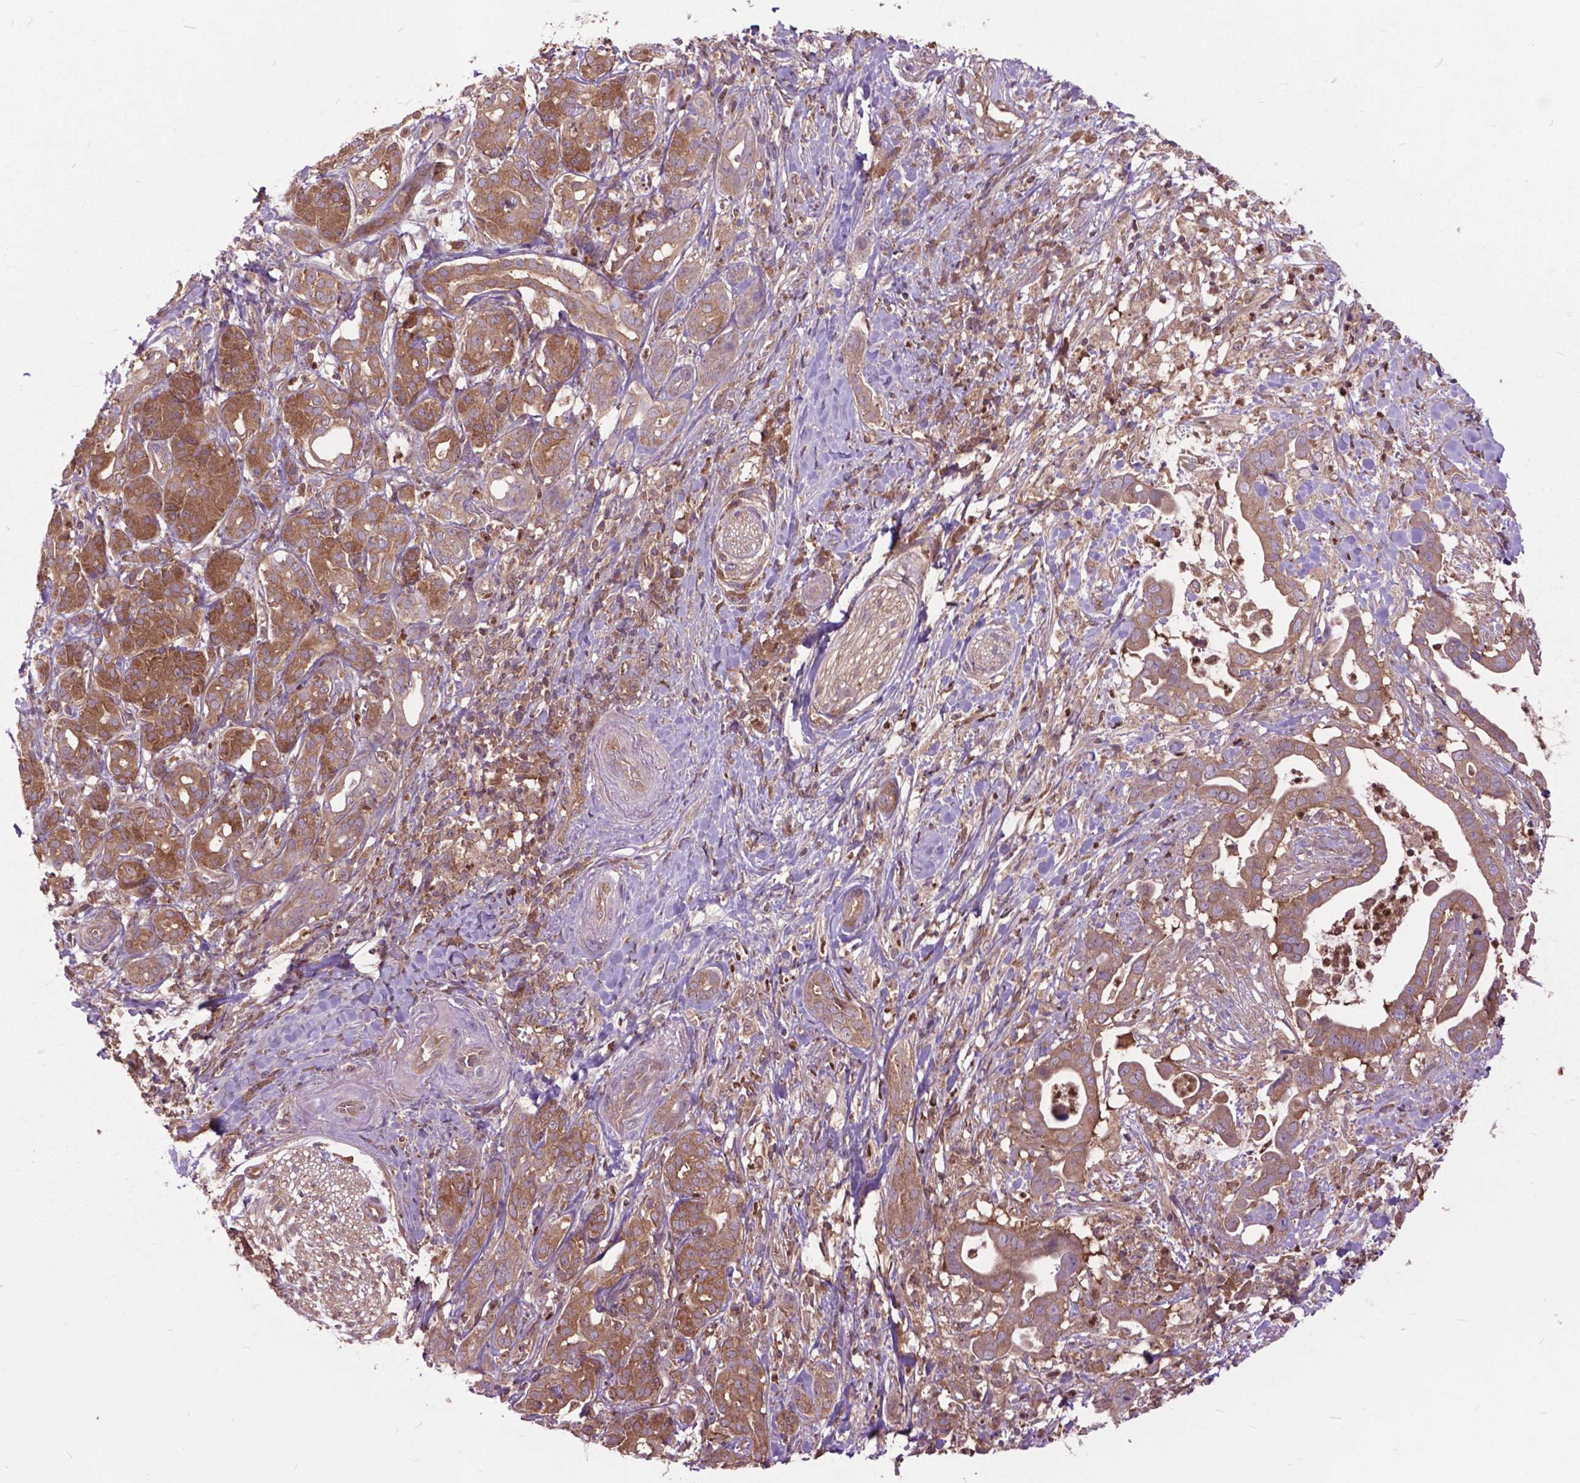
{"staining": {"intensity": "moderate", "quantity": ">75%", "location": "cytoplasmic/membranous"}, "tissue": "pancreatic cancer", "cell_type": "Tumor cells", "image_type": "cancer", "snomed": [{"axis": "morphology", "description": "Adenocarcinoma, NOS"}, {"axis": "topography", "description": "Pancreas"}], "caption": "Brown immunohistochemical staining in adenocarcinoma (pancreatic) reveals moderate cytoplasmic/membranous staining in about >75% of tumor cells.", "gene": "ARAF", "patient": {"sex": "male", "age": 61}}